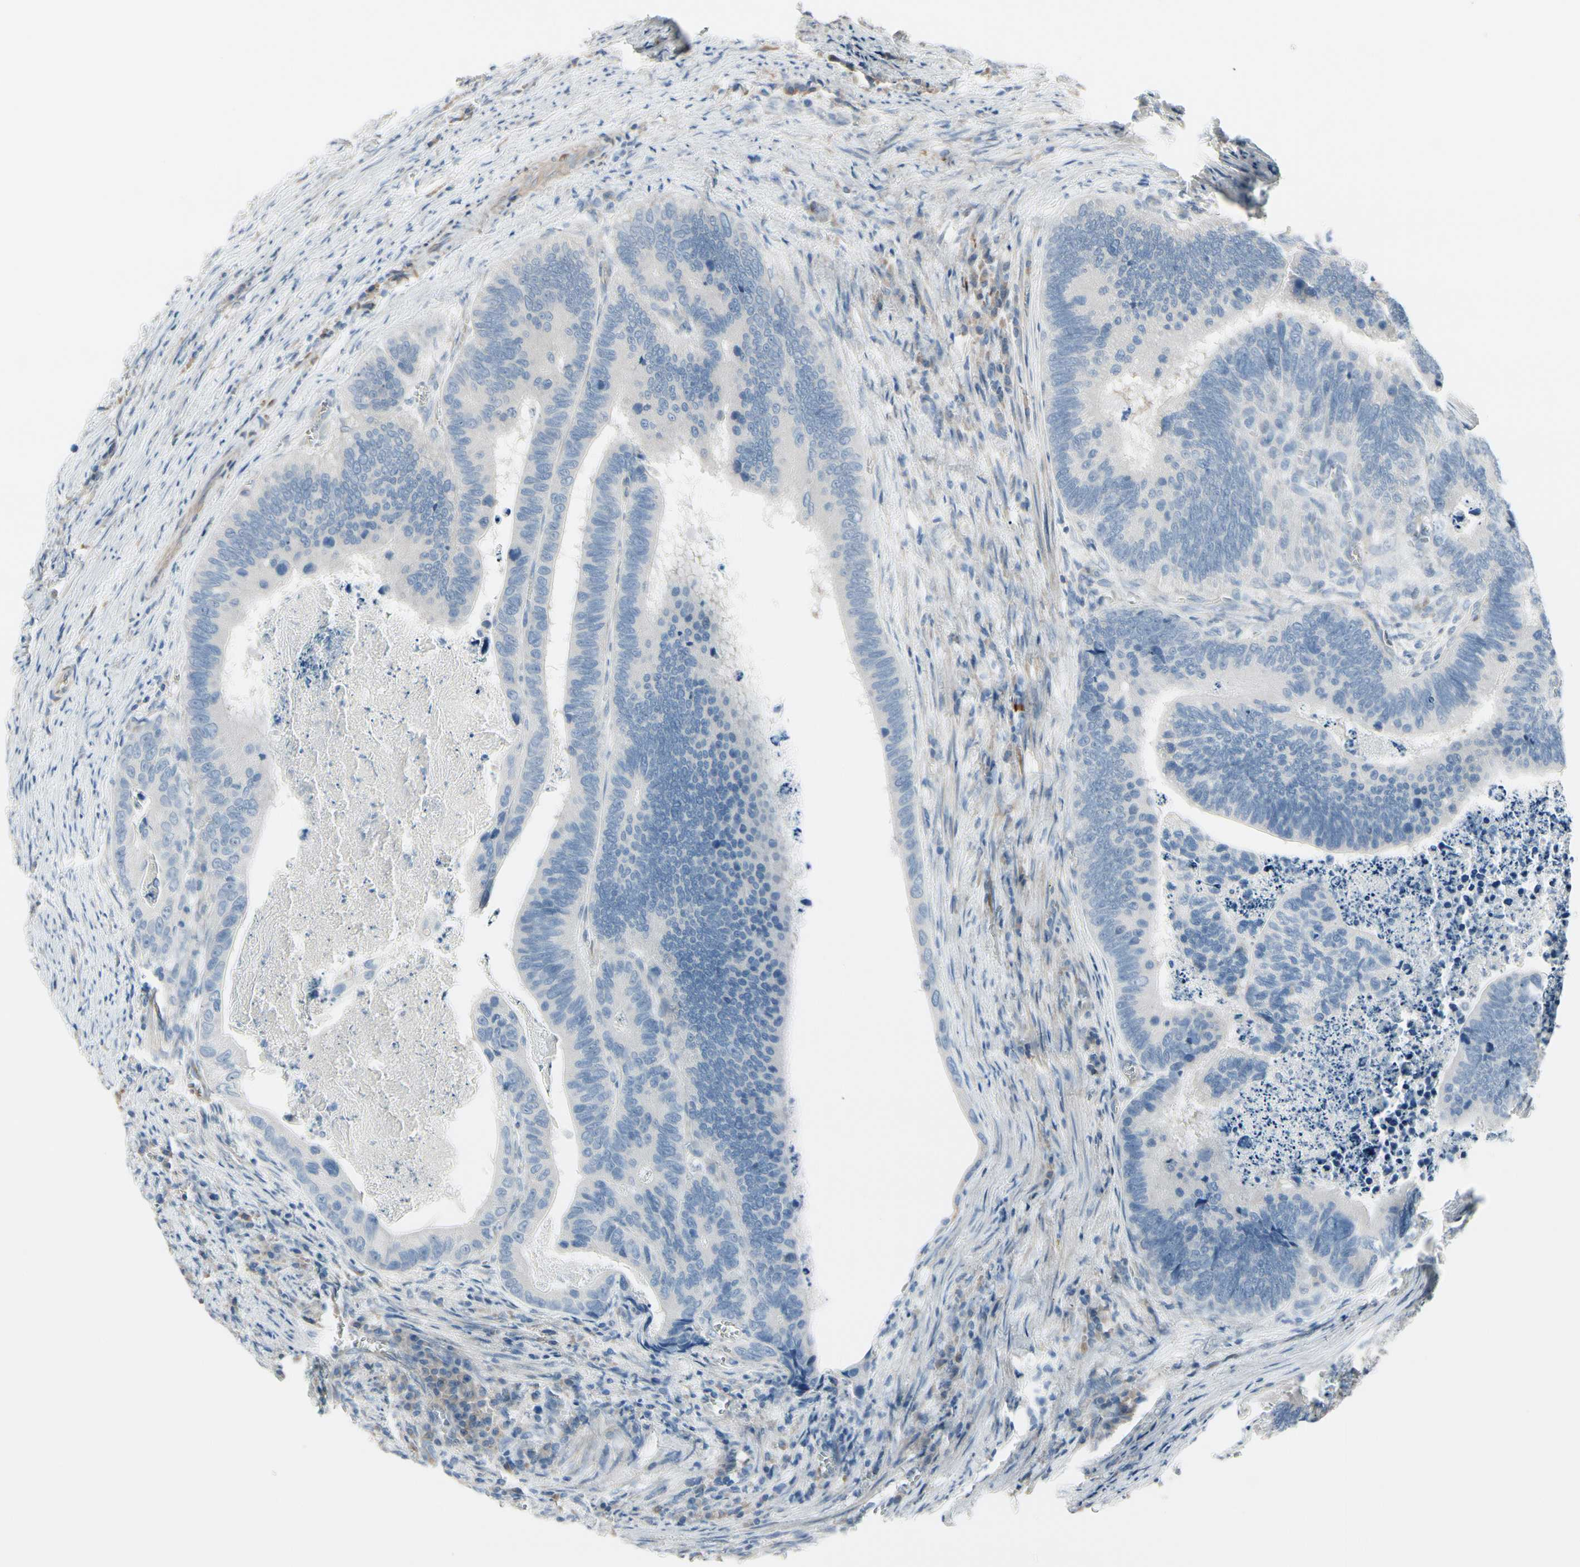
{"staining": {"intensity": "negative", "quantity": "none", "location": "none"}, "tissue": "colorectal cancer", "cell_type": "Tumor cells", "image_type": "cancer", "snomed": [{"axis": "morphology", "description": "Adenocarcinoma, NOS"}, {"axis": "topography", "description": "Colon"}], "caption": "Protein analysis of adenocarcinoma (colorectal) exhibits no significant expression in tumor cells.", "gene": "MAP2", "patient": {"sex": "male", "age": 72}}